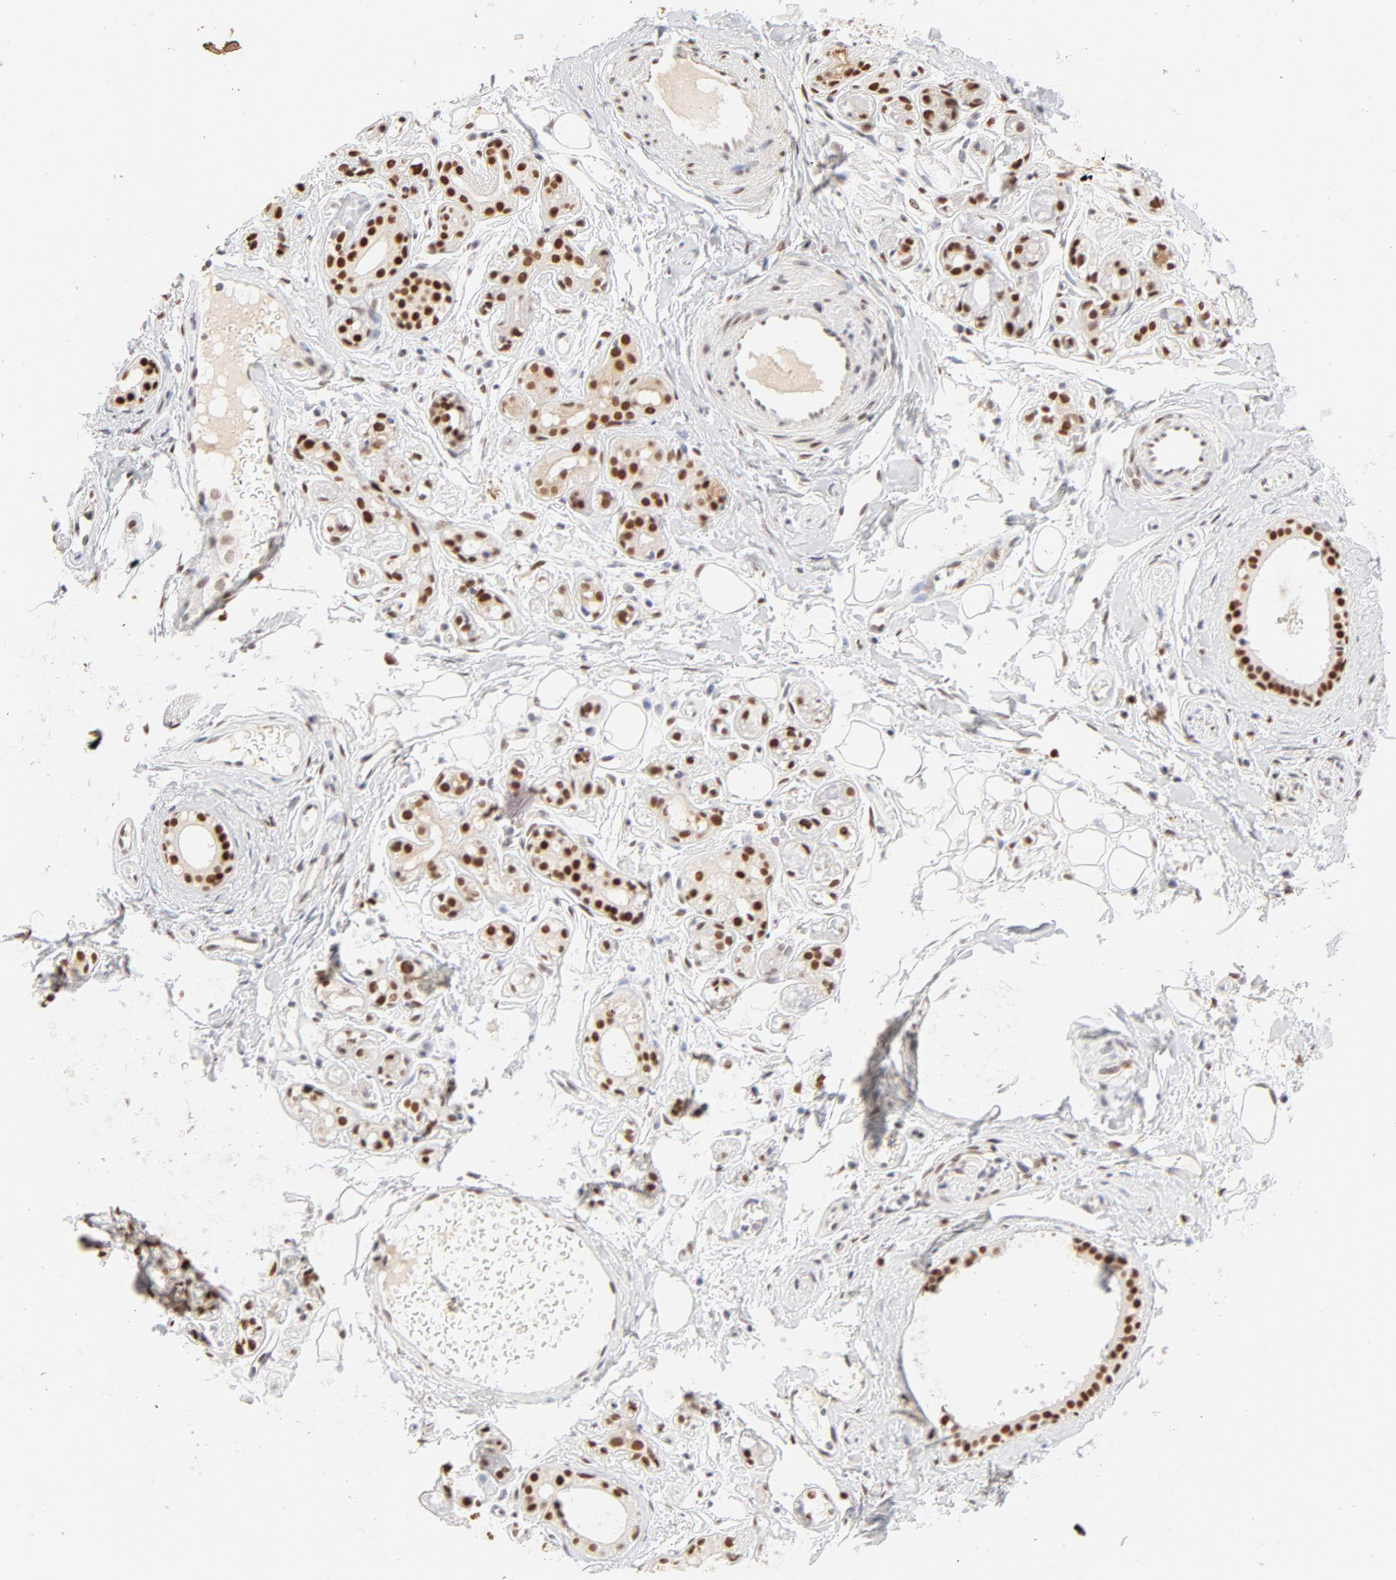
{"staining": {"intensity": "moderate", "quantity": "25%-75%", "location": "nuclear"}, "tissue": "salivary gland", "cell_type": "Glandular cells", "image_type": "normal", "snomed": [{"axis": "morphology", "description": "Normal tissue, NOS"}, {"axis": "topography", "description": "Salivary gland"}], "caption": "About 25%-75% of glandular cells in unremarkable salivary gland show moderate nuclear protein positivity as visualized by brown immunohistochemical staining.", "gene": "PBX1", "patient": {"sex": "male", "age": 54}}